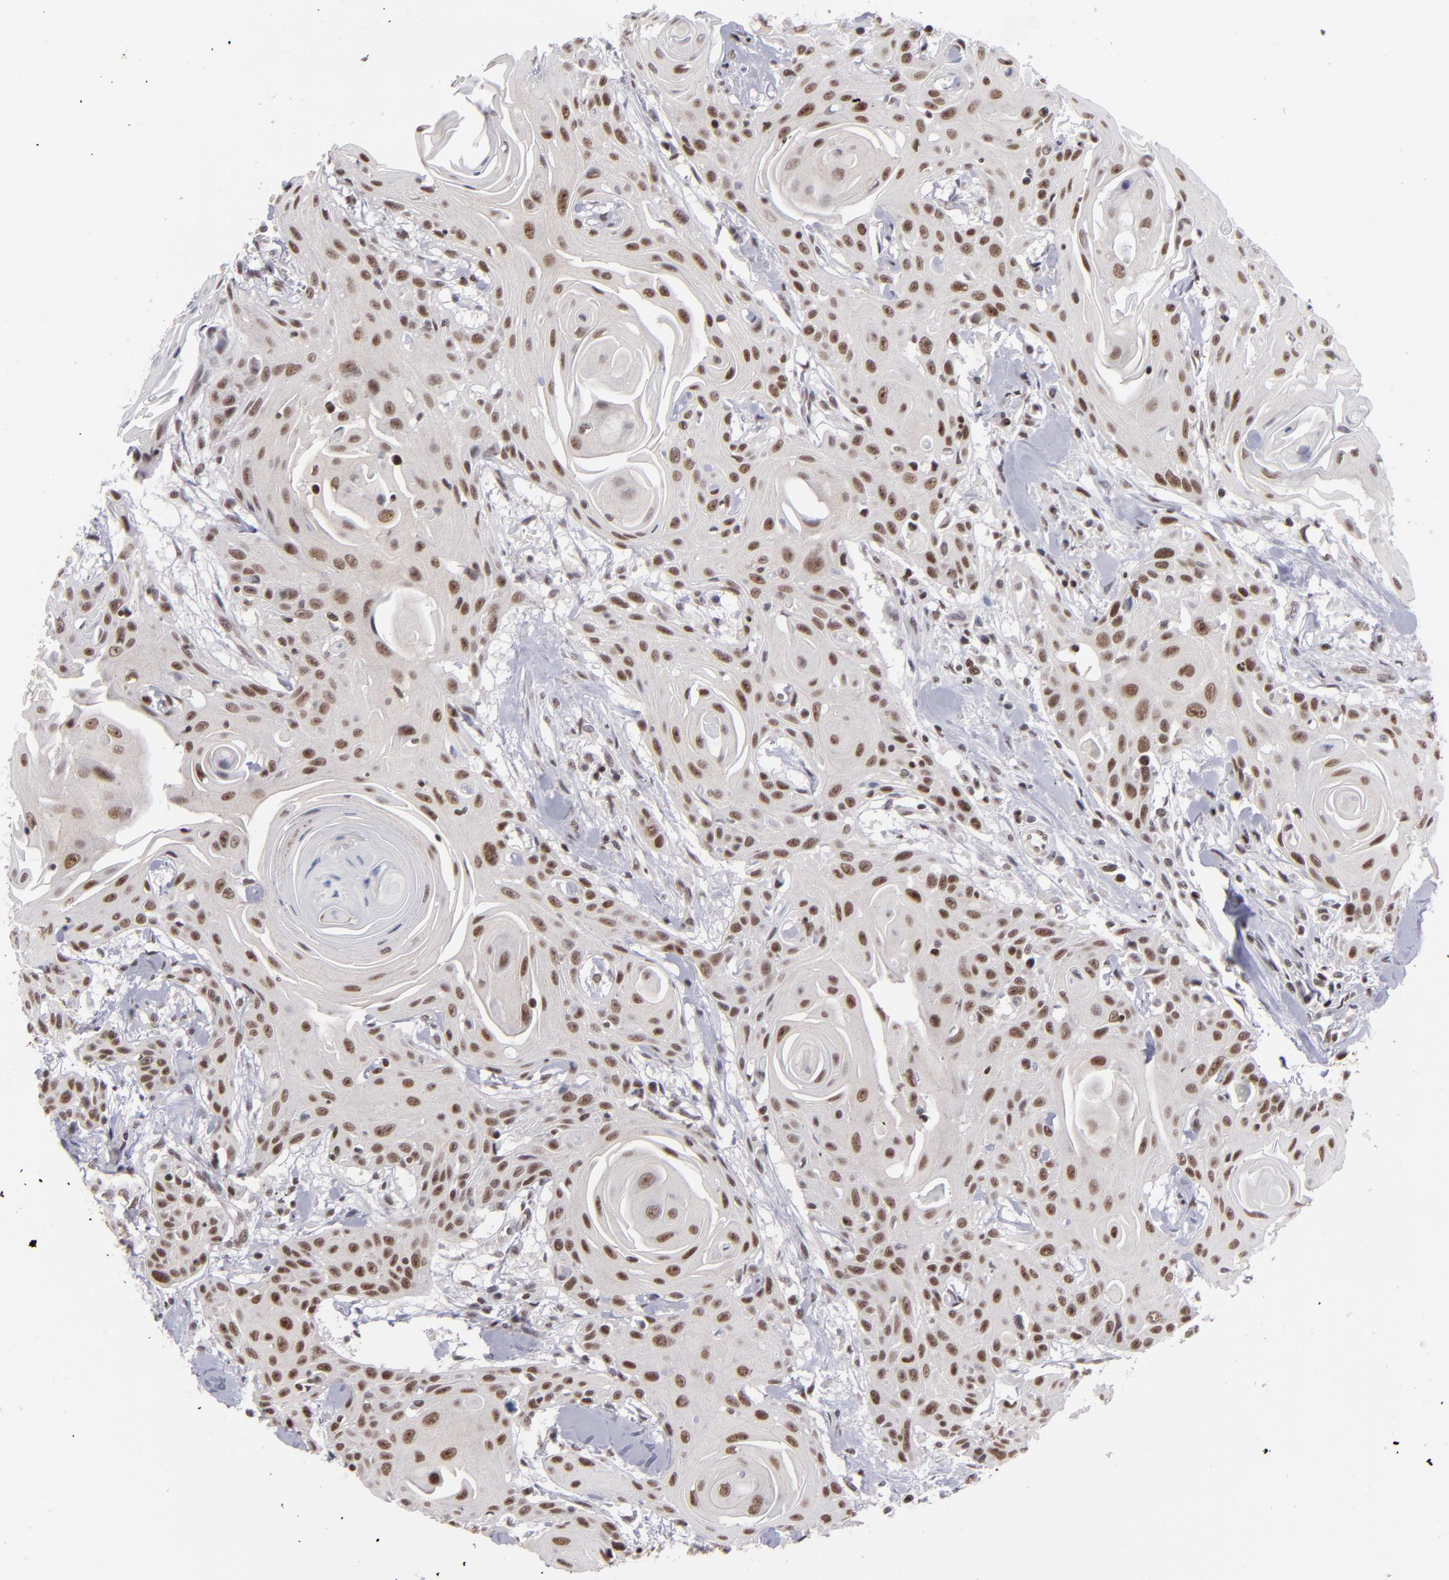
{"staining": {"intensity": "moderate", "quantity": ">75%", "location": "nuclear"}, "tissue": "head and neck cancer", "cell_type": "Tumor cells", "image_type": "cancer", "snomed": [{"axis": "morphology", "description": "Squamous cell carcinoma, NOS"}, {"axis": "morphology", "description": "Squamous cell carcinoma, metastatic, NOS"}, {"axis": "topography", "description": "Lymph node"}, {"axis": "topography", "description": "Salivary gland"}, {"axis": "topography", "description": "Head-Neck"}], "caption": "A micrograph showing moderate nuclear expression in approximately >75% of tumor cells in head and neck squamous cell carcinoma, as visualized by brown immunohistochemical staining.", "gene": "MLLT3", "patient": {"sex": "female", "age": 74}}